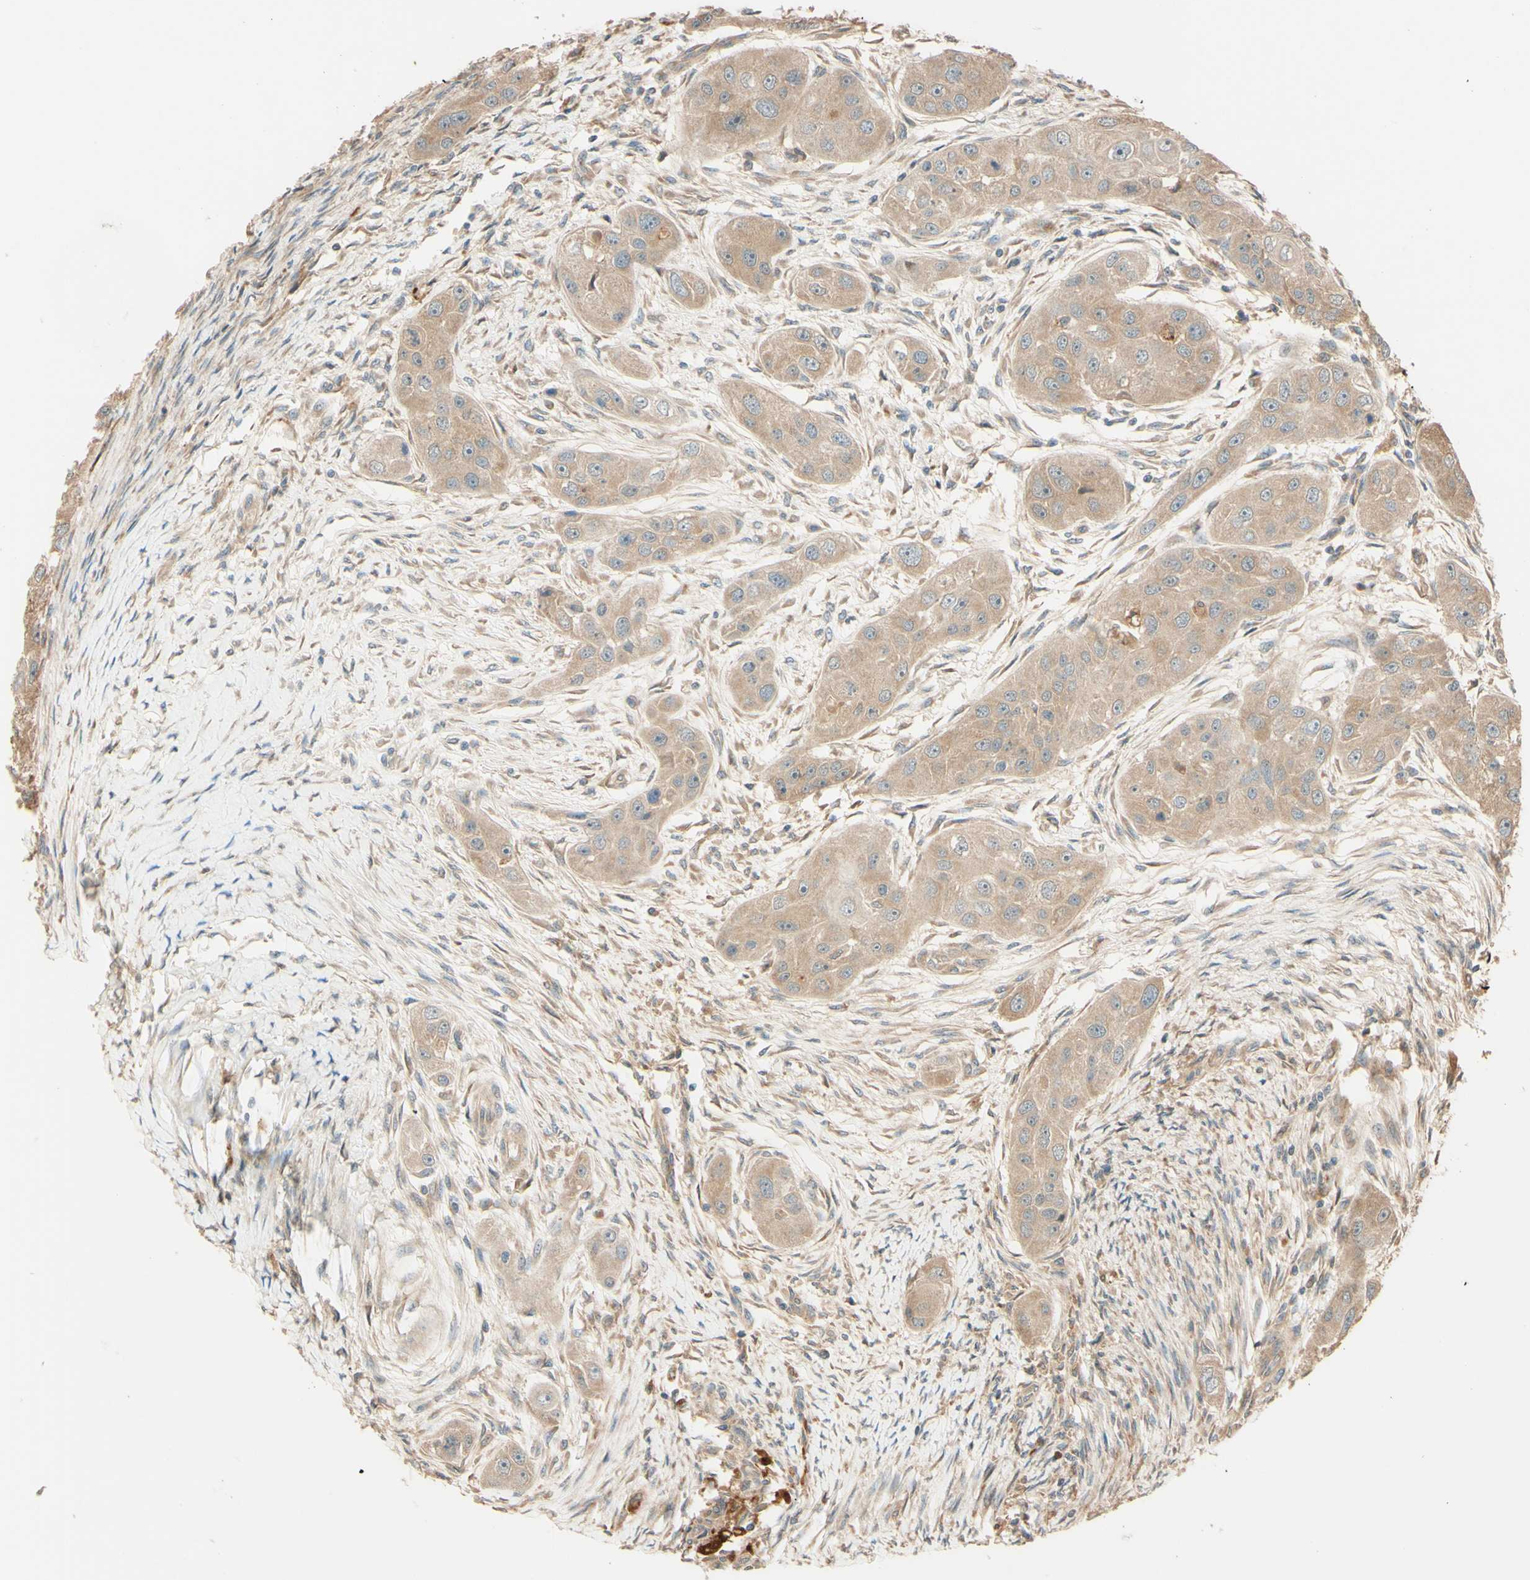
{"staining": {"intensity": "weak", "quantity": ">75%", "location": "cytoplasmic/membranous"}, "tissue": "head and neck cancer", "cell_type": "Tumor cells", "image_type": "cancer", "snomed": [{"axis": "morphology", "description": "Normal tissue, NOS"}, {"axis": "morphology", "description": "Squamous cell carcinoma, NOS"}, {"axis": "topography", "description": "Skeletal muscle"}, {"axis": "topography", "description": "Head-Neck"}], "caption": "Head and neck cancer was stained to show a protein in brown. There is low levels of weak cytoplasmic/membranous staining in about >75% of tumor cells. Nuclei are stained in blue.", "gene": "RNF19A", "patient": {"sex": "male", "age": 51}}